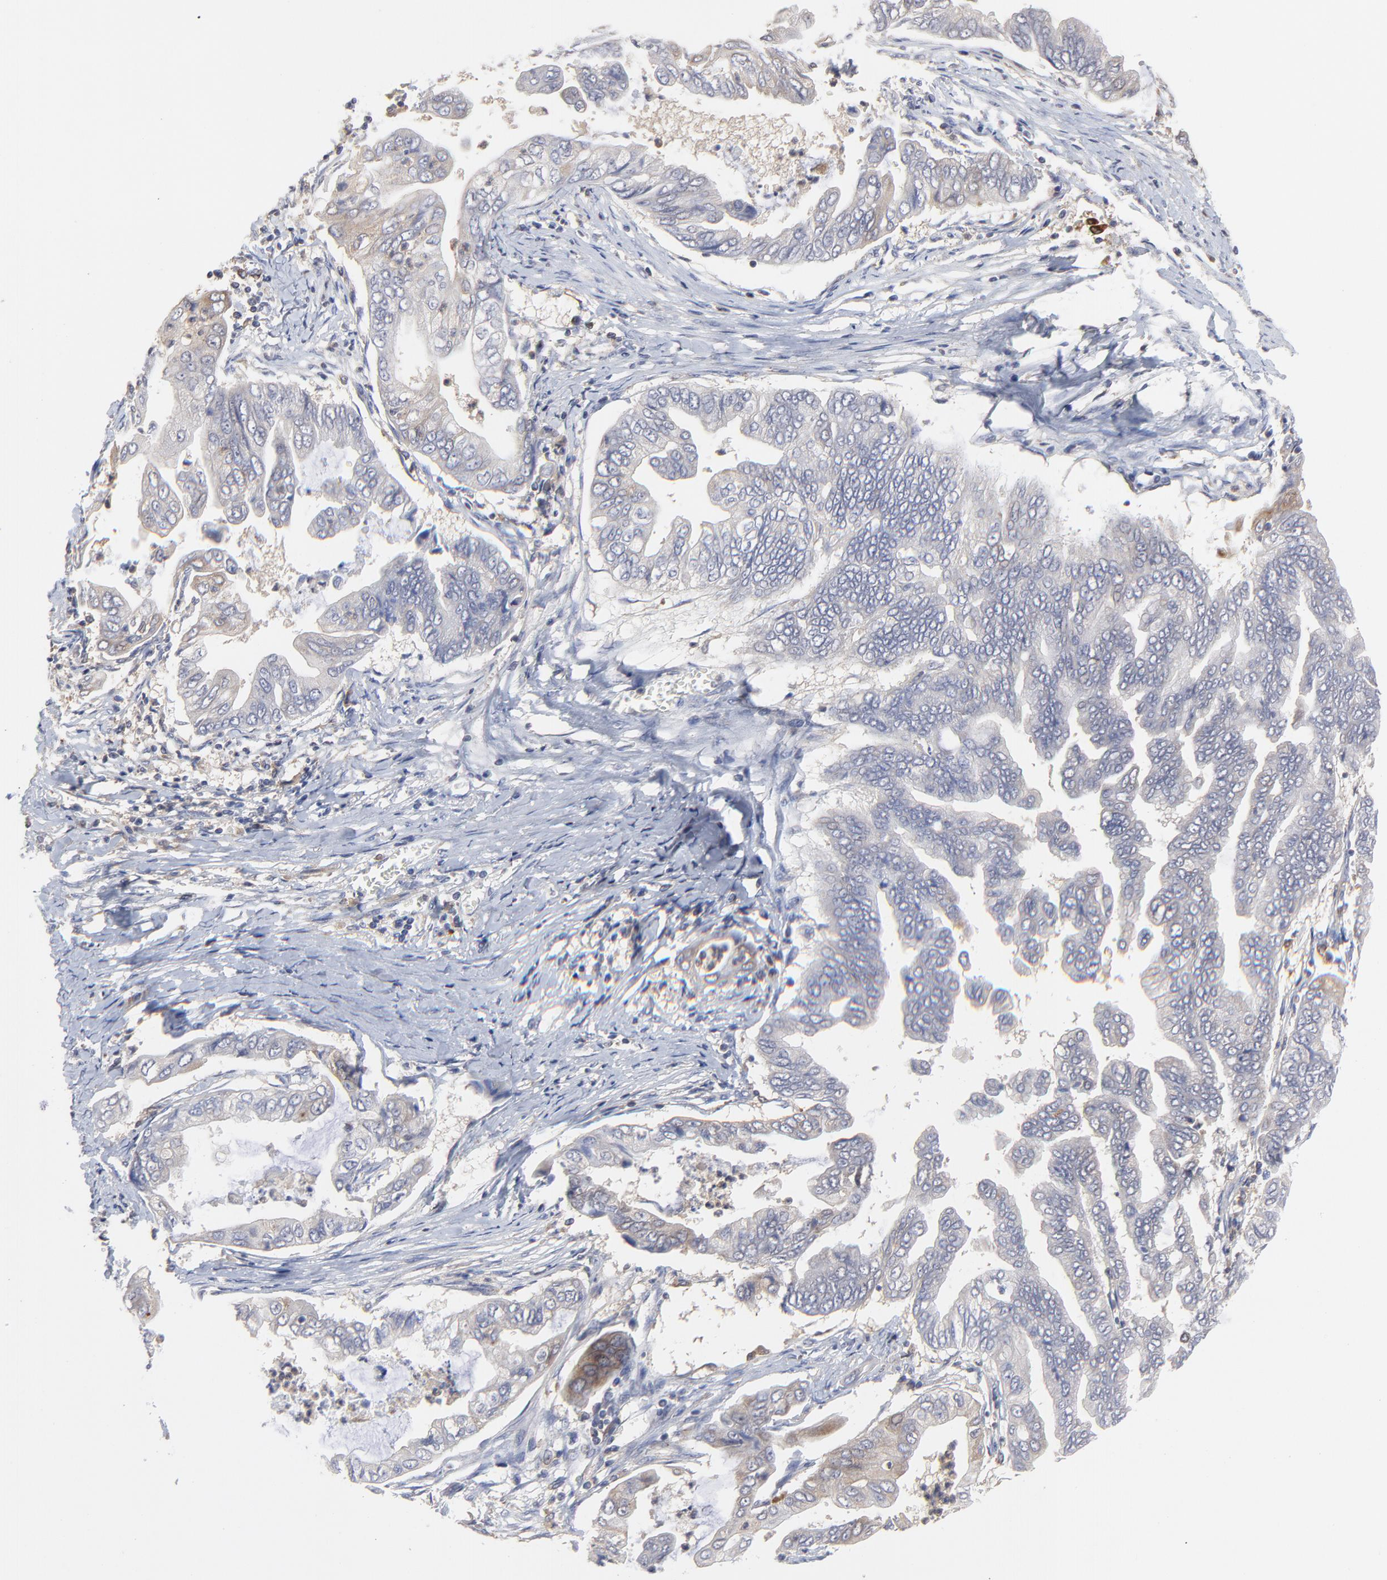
{"staining": {"intensity": "moderate", "quantity": ">75%", "location": "cytoplasmic/membranous"}, "tissue": "stomach cancer", "cell_type": "Tumor cells", "image_type": "cancer", "snomed": [{"axis": "morphology", "description": "Adenocarcinoma, NOS"}, {"axis": "topography", "description": "Stomach, upper"}], "caption": "Human stomach cancer stained with a brown dye displays moderate cytoplasmic/membranous positive expression in about >75% of tumor cells.", "gene": "RAB9A", "patient": {"sex": "male", "age": 80}}